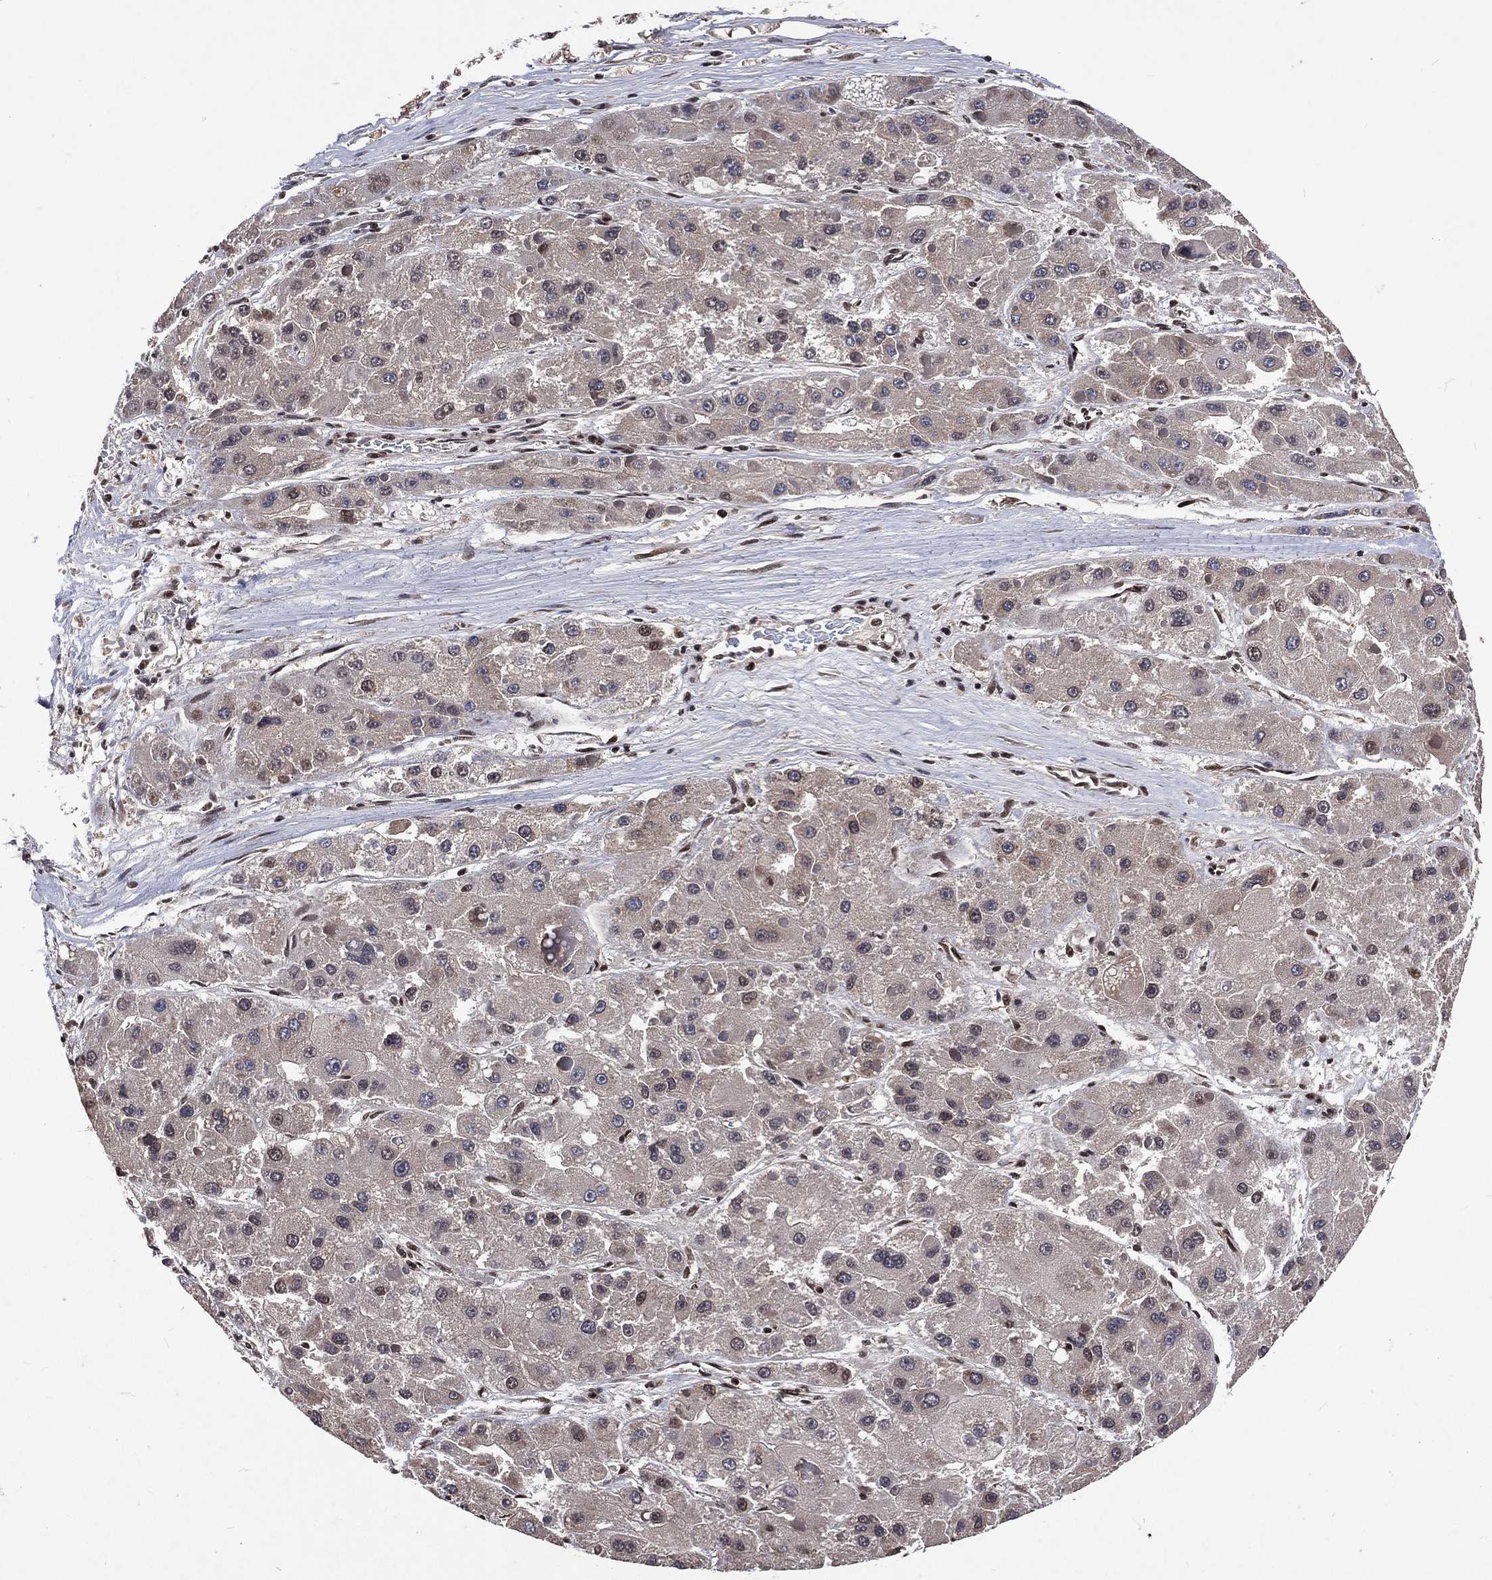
{"staining": {"intensity": "negative", "quantity": "none", "location": "none"}, "tissue": "liver cancer", "cell_type": "Tumor cells", "image_type": "cancer", "snomed": [{"axis": "morphology", "description": "Carcinoma, Hepatocellular, NOS"}, {"axis": "topography", "description": "Liver"}], "caption": "Protein analysis of liver cancer (hepatocellular carcinoma) exhibits no significant expression in tumor cells. (Brightfield microscopy of DAB immunohistochemistry (IHC) at high magnification).", "gene": "DMAP1", "patient": {"sex": "female", "age": 73}}